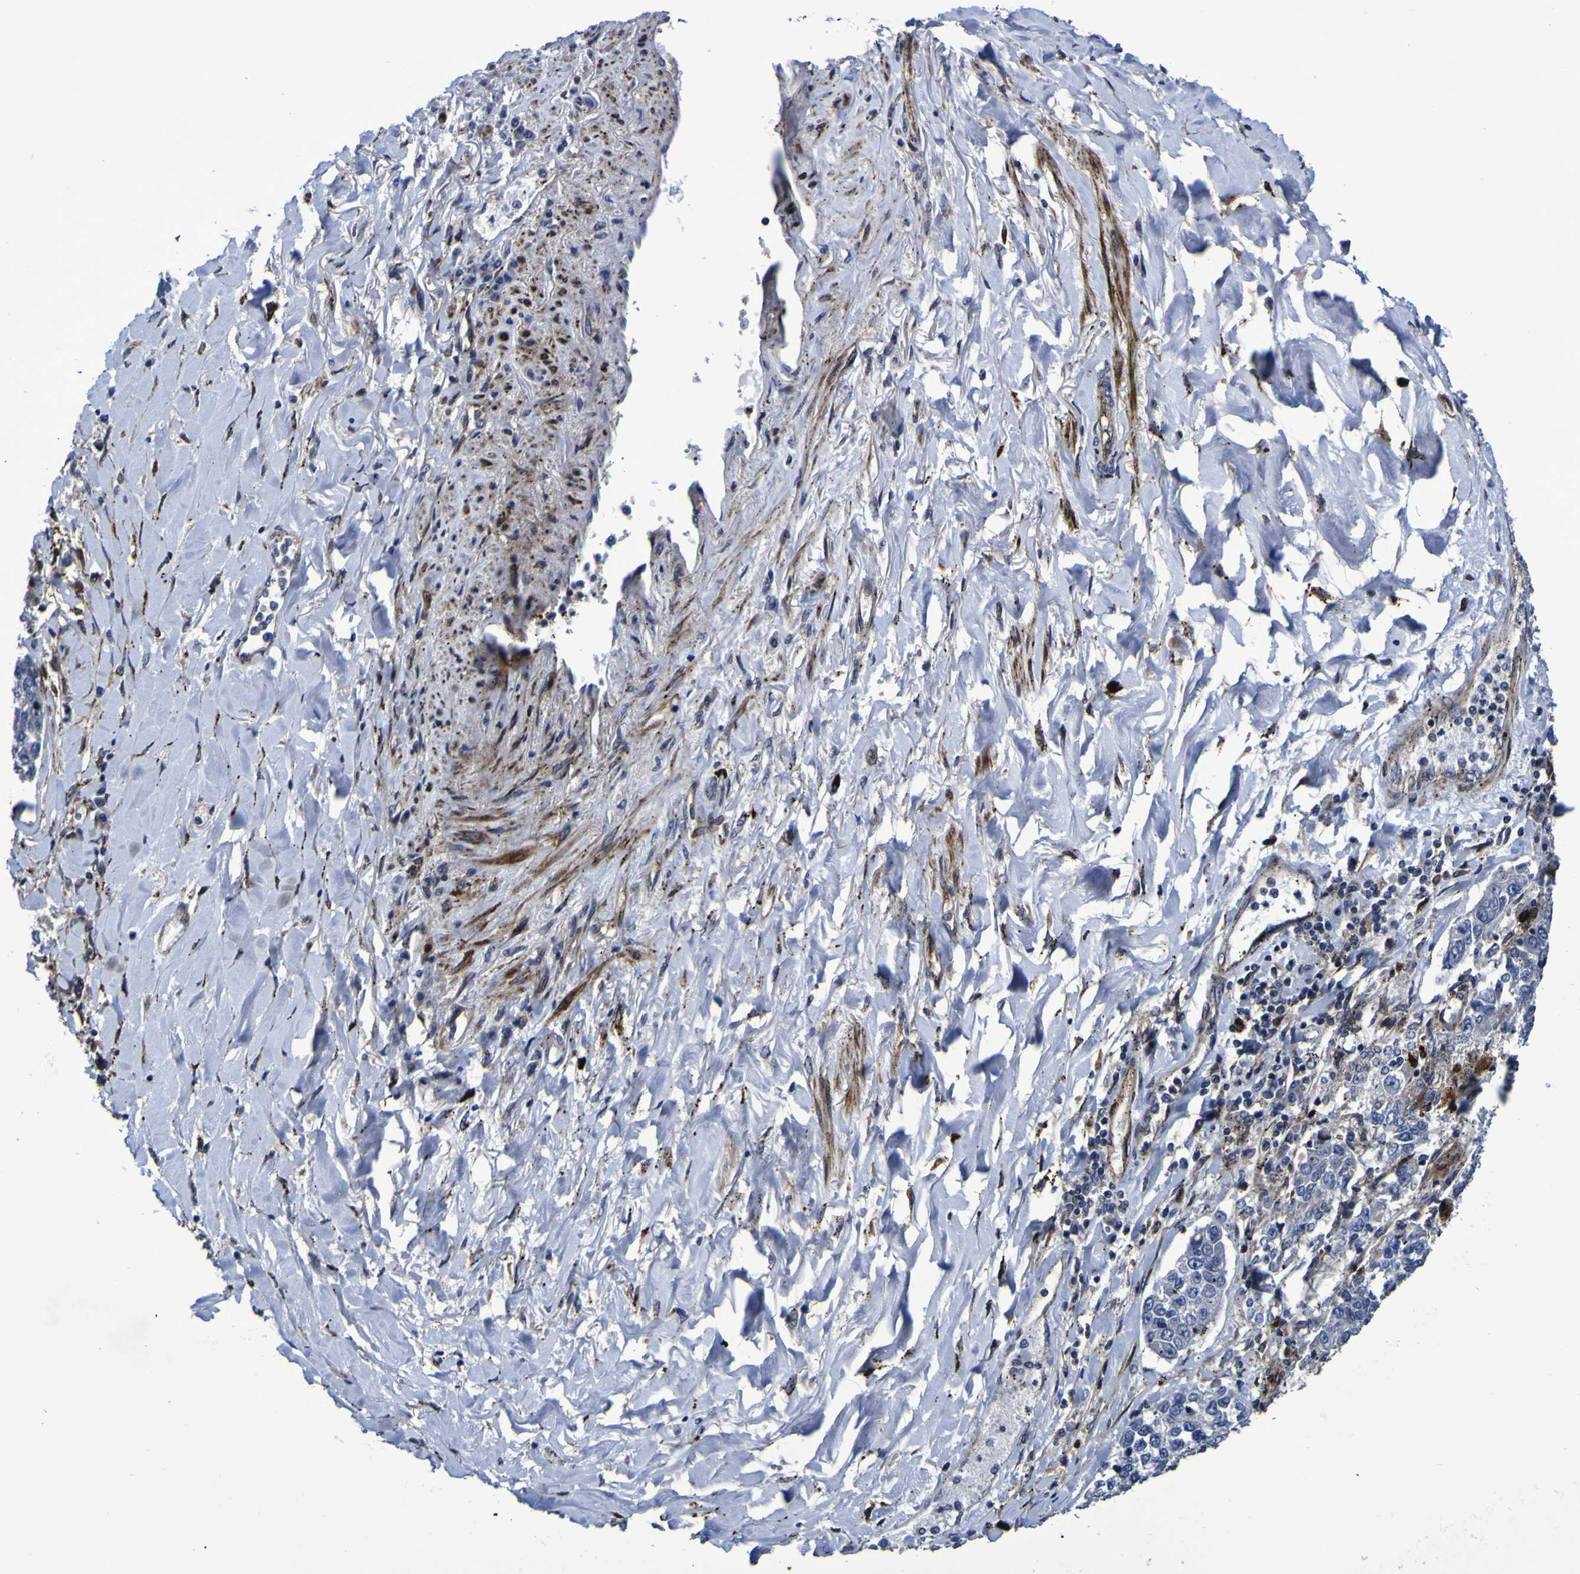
{"staining": {"intensity": "negative", "quantity": "none", "location": "none"}, "tissue": "lung cancer", "cell_type": "Tumor cells", "image_type": "cancer", "snomed": [{"axis": "morphology", "description": "Adenocarcinoma, NOS"}, {"axis": "topography", "description": "Lung"}], "caption": "Immunohistochemistry (IHC) histopathology image of adenocarcinoma (lung) stained for a protein (brown), which demonstrates no positivity in tumor cells. (DAB (3,3'-diaminobenzidine) immunohistochemistry, high magnification).", "gene": "MGLL", "patient": {"sex": "male", "age": 49}}